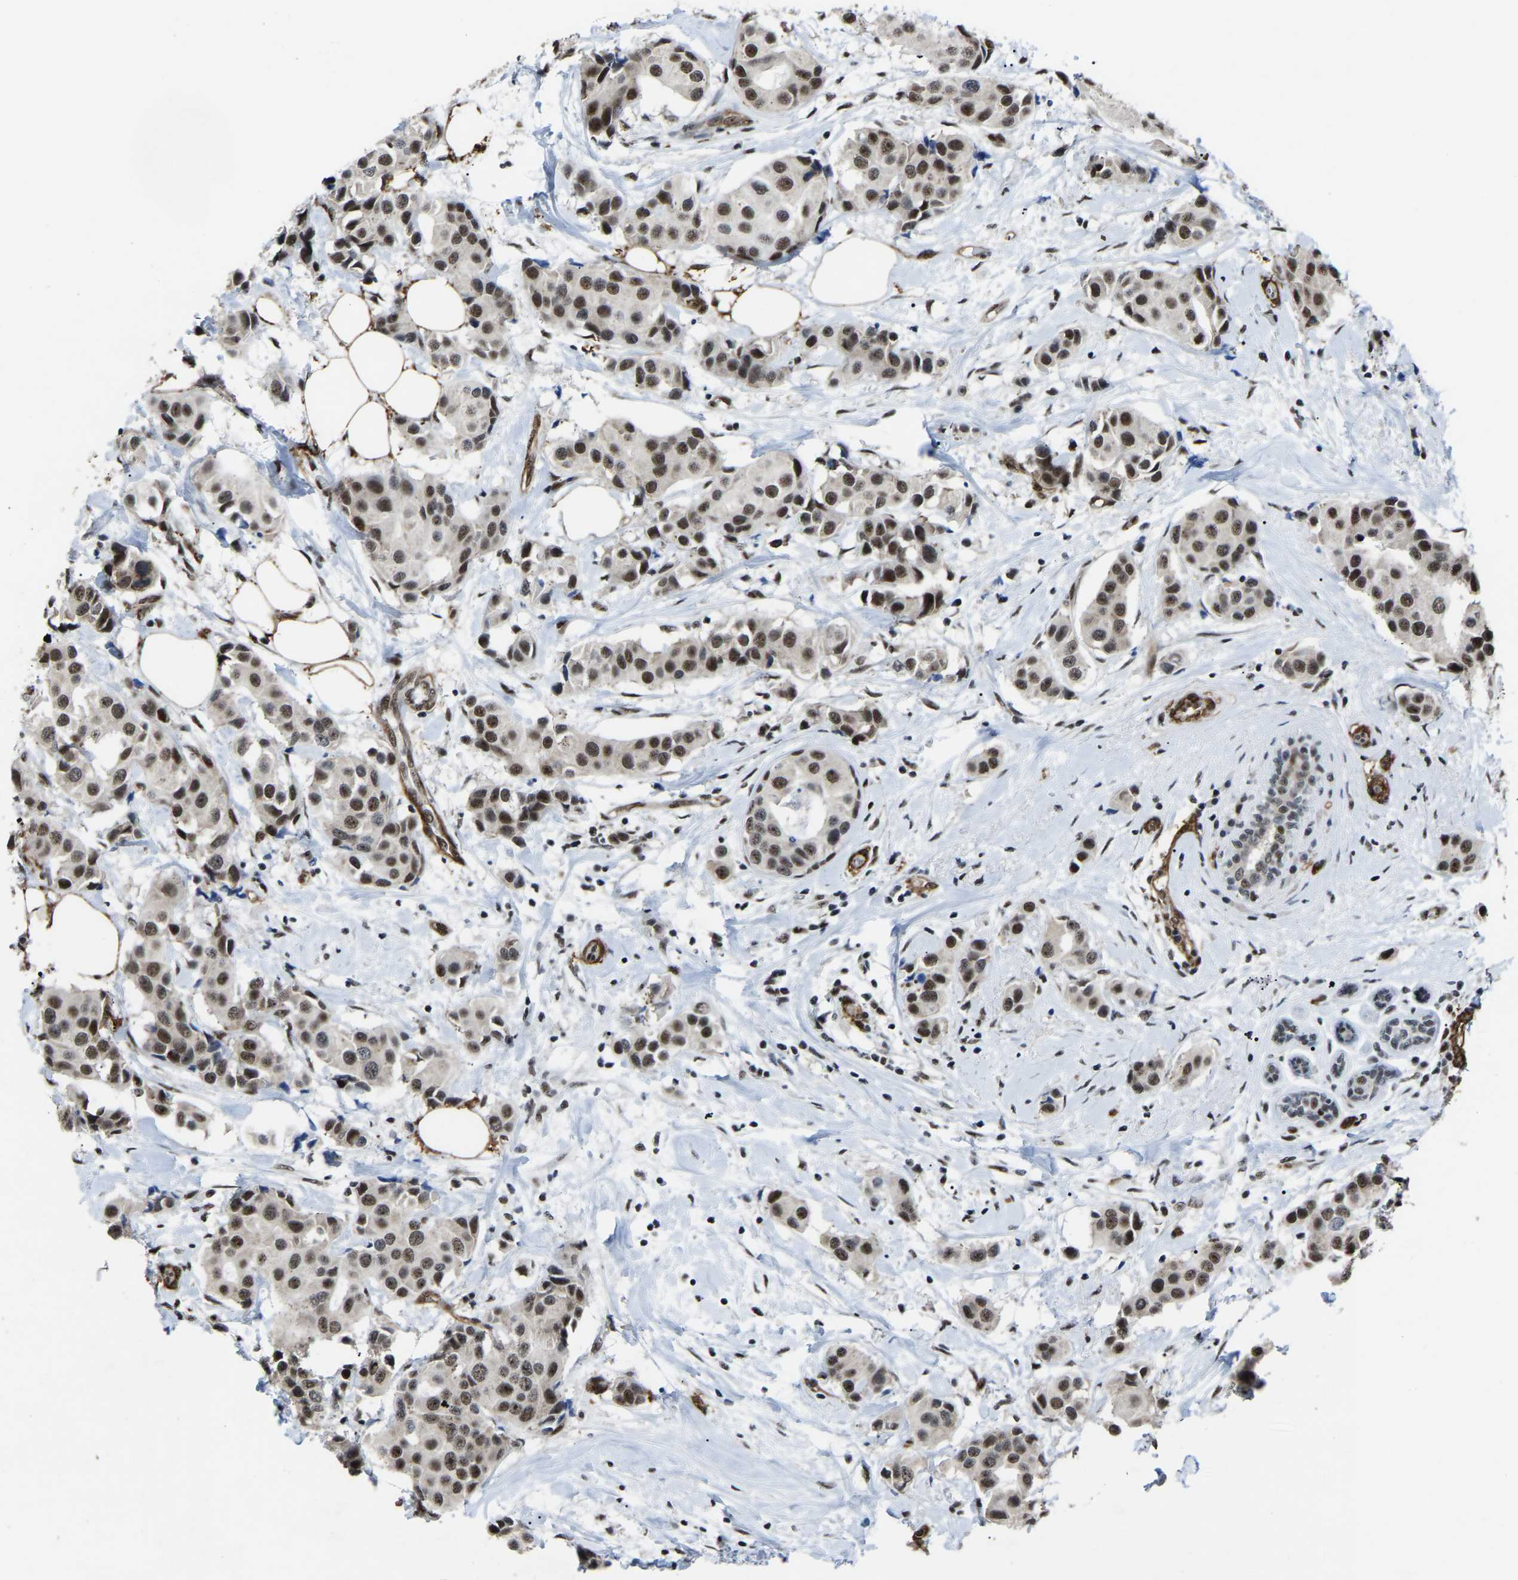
{"staining": {"intensity": "moderate", "quantity": ">75%", "location": "nuclear"}, "tissue": "breast cancer", "cell_type": "Tumor cells", "image_type": "cancer", "snomed": [{"axis": "morphology", "description": "Normal tissue, NOS"}, {"axis": "morphology", "description": "Duct carcinoma"}, {"axis": "topography", "description": "Breast"}], "caption": "There is medium levels of moderate nuclear staining in tumor cells of breast intraductal carcinoma, as demonstrated by immunohistochemical staining (brown color).", "gene": "DDX5", "patient": {"sex": "female", "age": 39}}